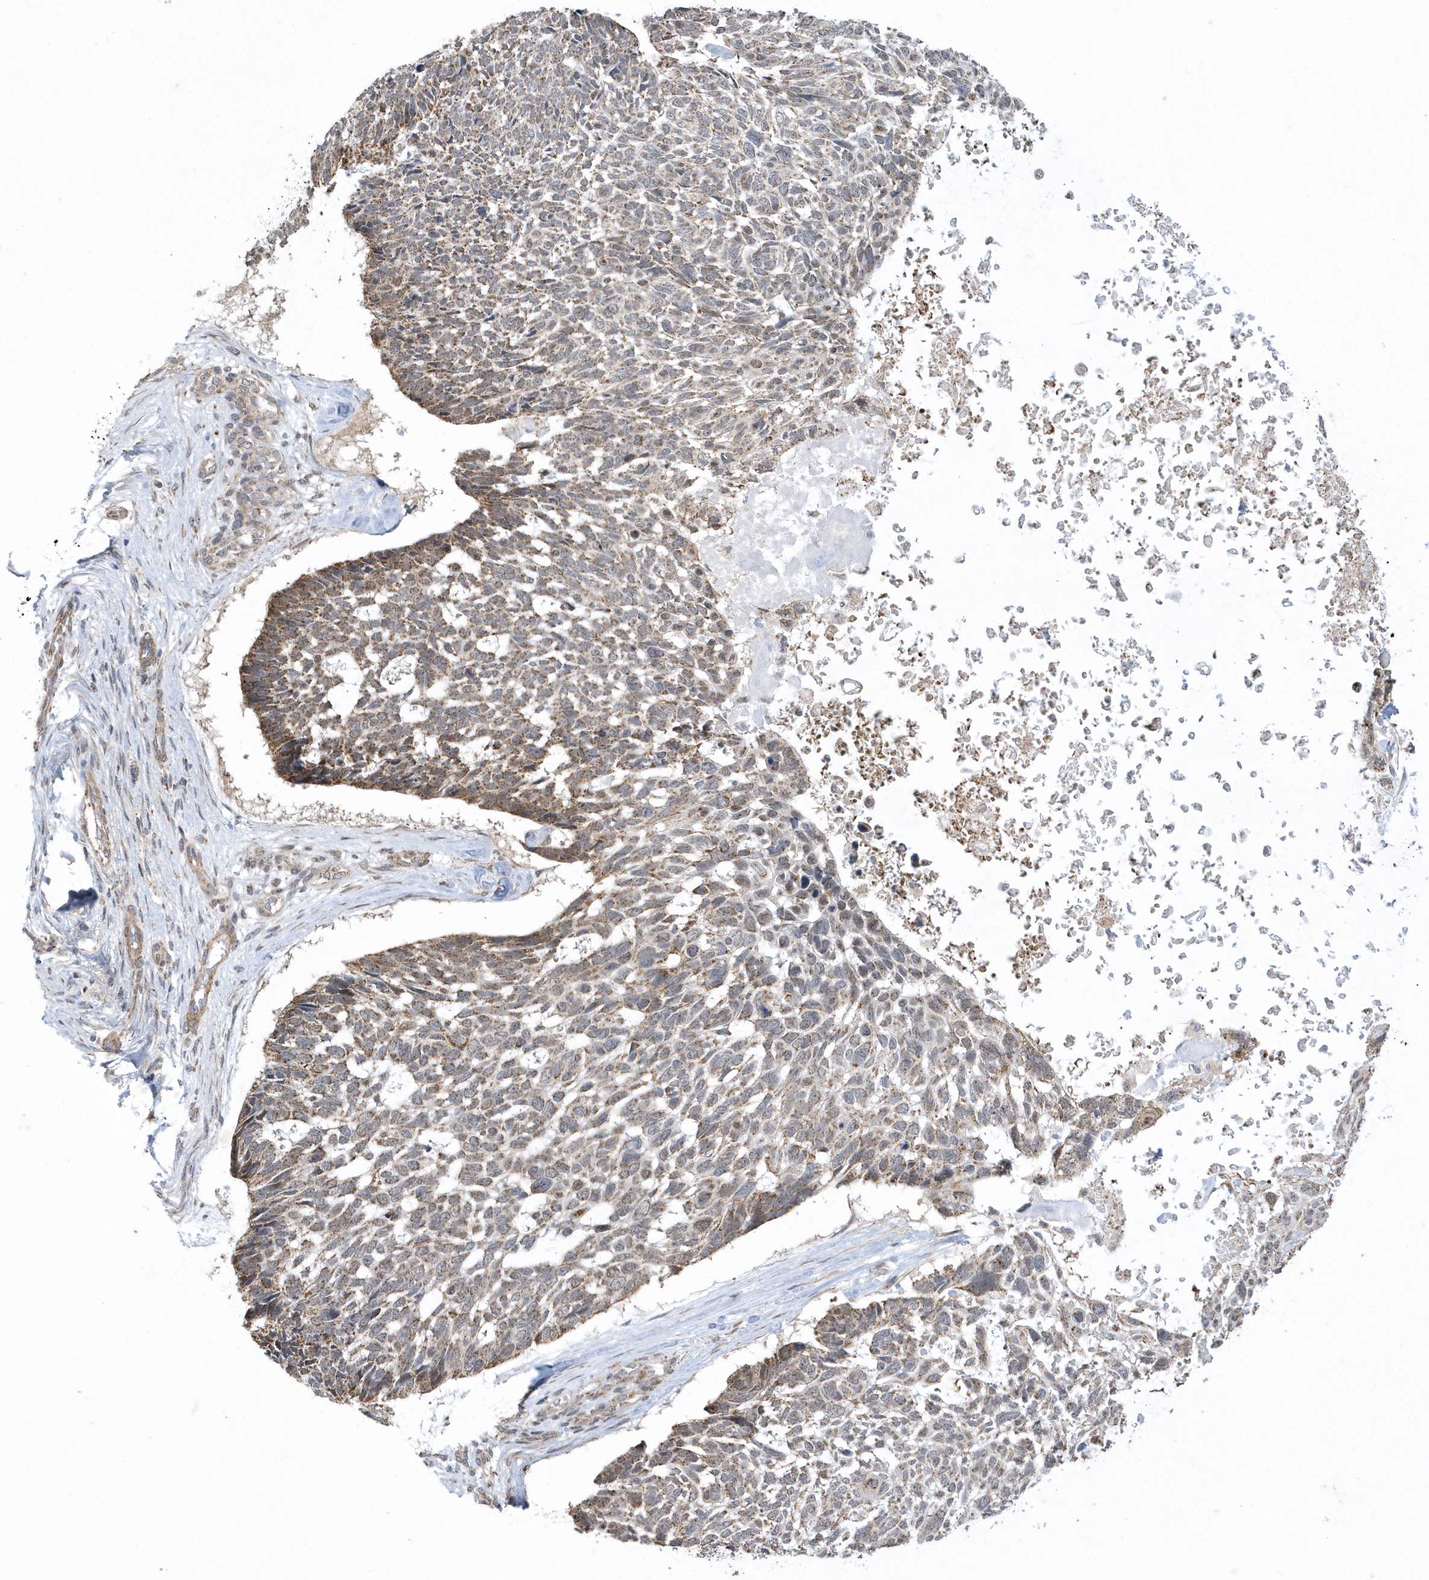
{"staining": {"intensity": "moderate", "quantity": ">75%", "location": "cytoplasmic/membranous"}, "tissue": "skin cancer", "cell_type": "Tumor cells", "image_type": "cancer", "snomed": [{"axis": "morphology", "description": "Basal cell carcinoma"}, {"axis": "topography", "description": "Skin"}], "caption": "The immunohistochemical stain labels moderate cytoplasmic/membranous expression in tumor cells of skin cancer (basal cell carcinoma) tissue. (DAB IHC with brightfield microscopy, high magnification).", "gene": "SLX9", "patient": {"sex": "male", "age": 88}}